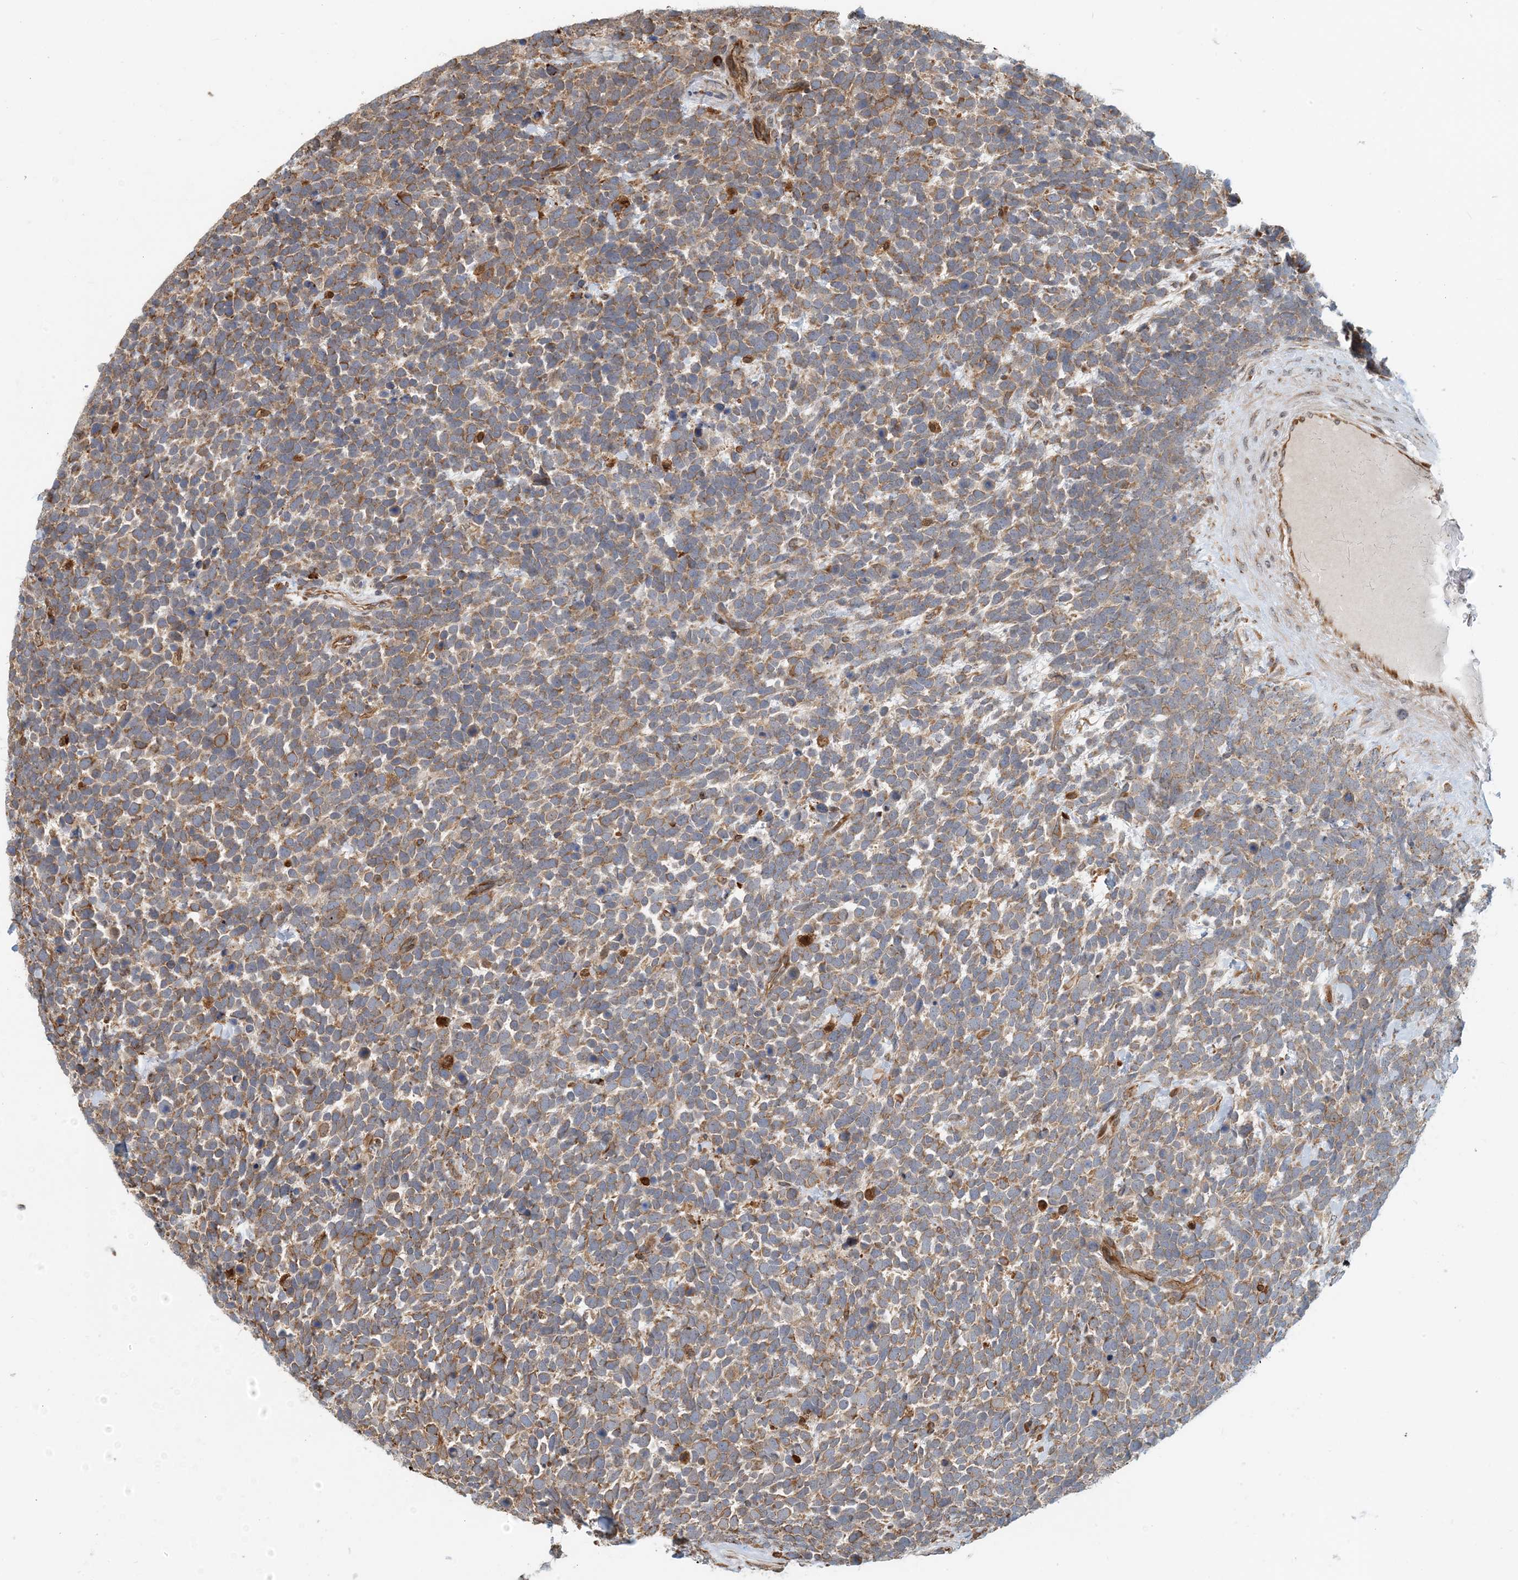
{"staining": {"intensity": "moderate", "quantity": ">75%", "location": "cytoplasmic/membranous"}, "tissue": "urothelial cancer", "cell_type": "Tumor cells", "image_type": "cancer", "snomed": [{"axis": "morphology", "description": "Urothelial carcinoma, High grade"}, {"axis": "topography", "description": "Urinary bladder"}], "caption": "The photomicrograph displays a brown stain indicating the presence of a protein in the cytoplasmic/membranous of tumor cells in urothelial cancer.", "gene": "HNMT", "patient": {"sex": "female", "age": 82}}